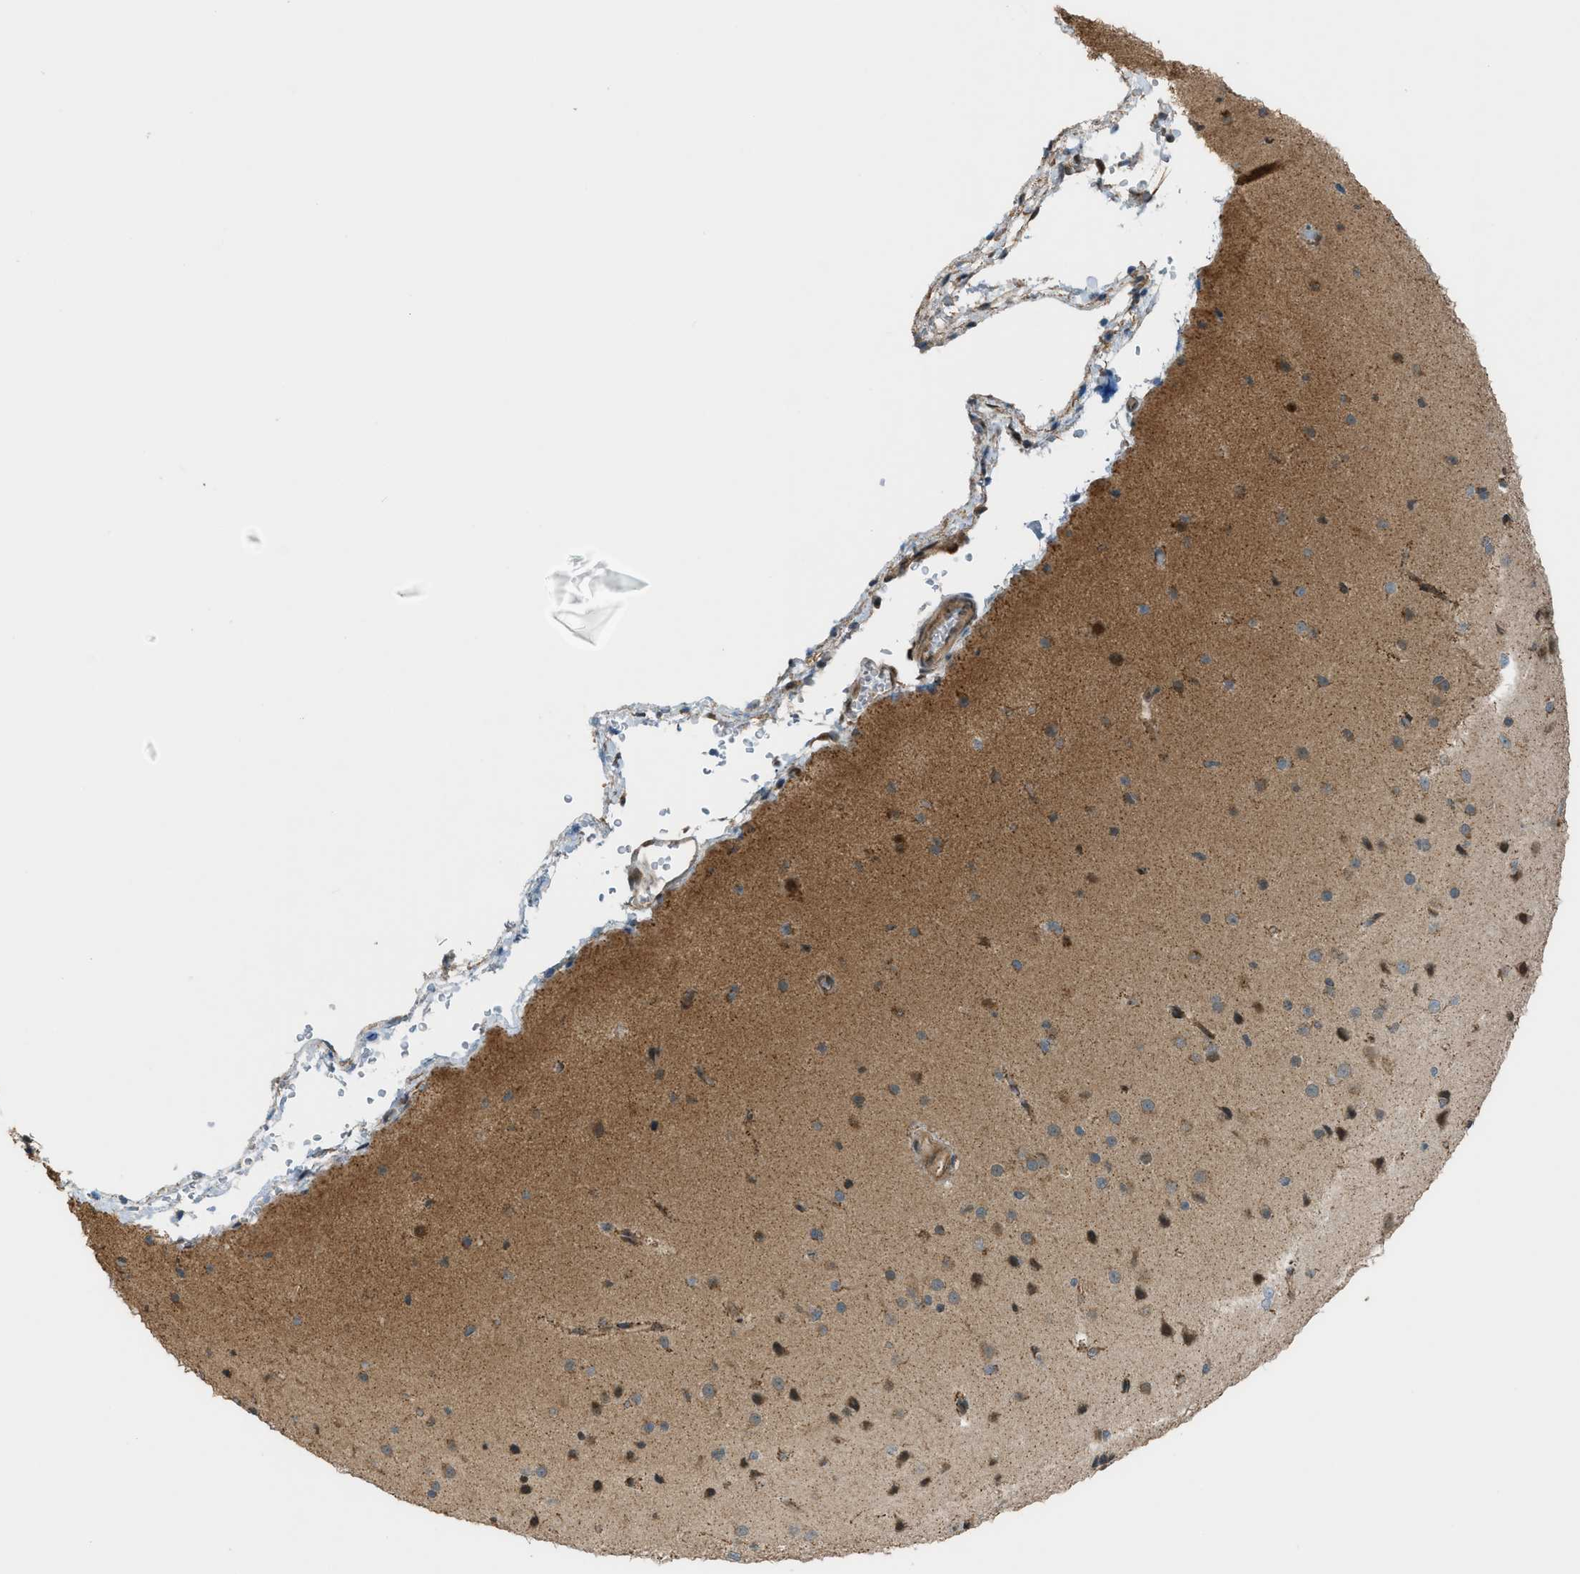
{"staining": {"intensity": "moderate", "quantity": ">75%", "location": "cytoplasmic/membranous"}, "tissue": "cerebral cortex", "cell_type": "Endothelial cells", "image_type": "normal", "snomed": [{"axis": "morphology", "description": "Normal tissue, NOS"}, {"axis": "morphology", "description": "Developmental malformation"}, {"axis": "topography", "description": "Cerebral cortex"}], "caption": "Endothelial cells display moderate cytoplasmic/membranous staining in about >75% of cells in unremarkable cerebral cortex.", "gene": "CCDC186", "patient": {"sex": "female", "age": 30}}